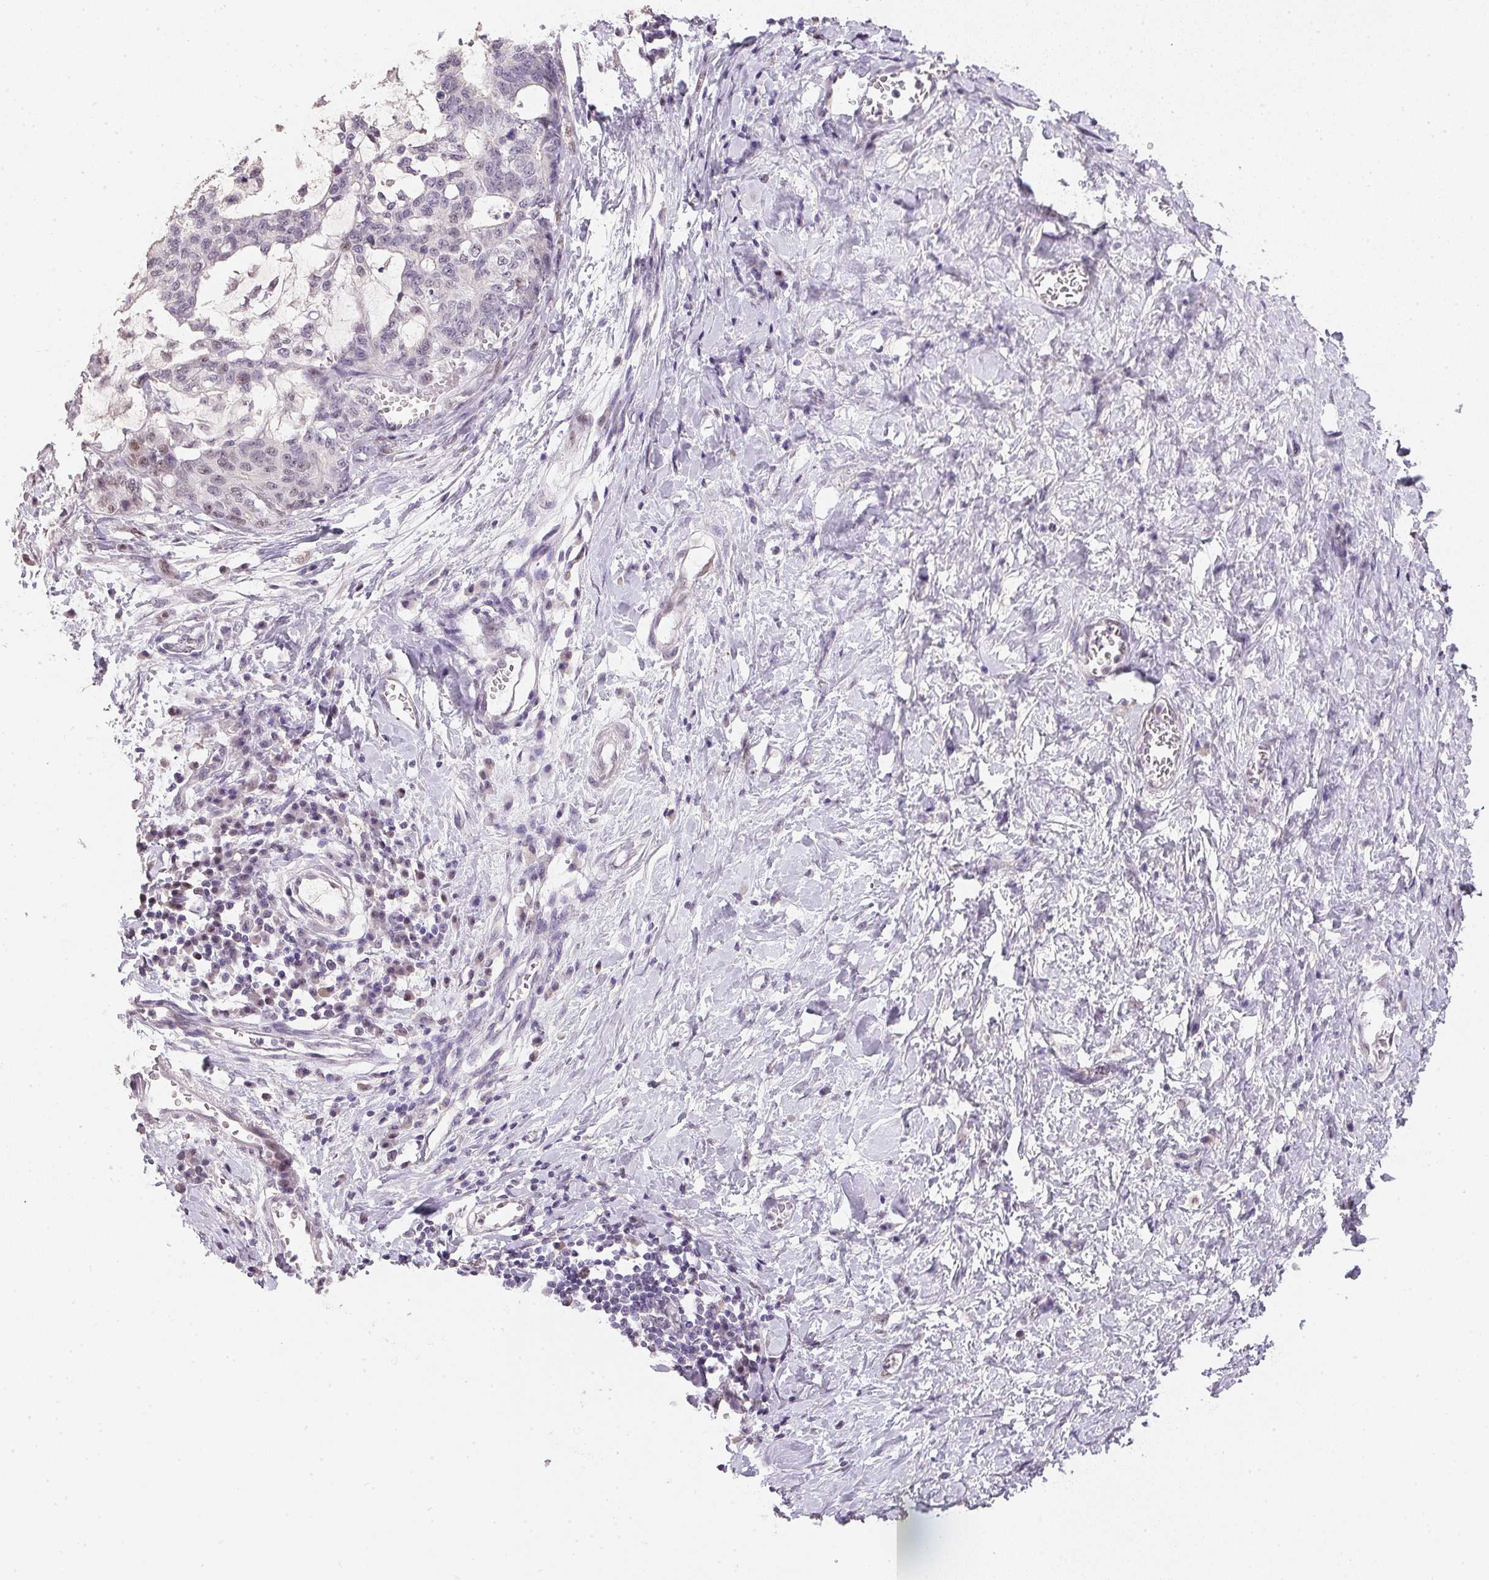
{"staining": {"intensity": "negative", "quantity": "none", "location": "none"}, "tissue": "stomach cancer", "cell_type": "Tumor cells", "image_type": "cancer", "snomed": [{"axis": "morphology", "description": "Normal tissue, NOS"}, {"axis": "morphology", "description": "Adenocarcinoma, NOS"}, {"axis": "topography", "description": "Stomach"}], "caption": "Immunohistochemistry image of stomach cancer stained for a protein (brown), which displays no positivity in tumor cells. (DAB (3,3'-diaminobenzidine) immunohistochemistry (IHC), high magnification).", "gene": "POLR3G", "patient": {"sex": "female", "age": 64}}